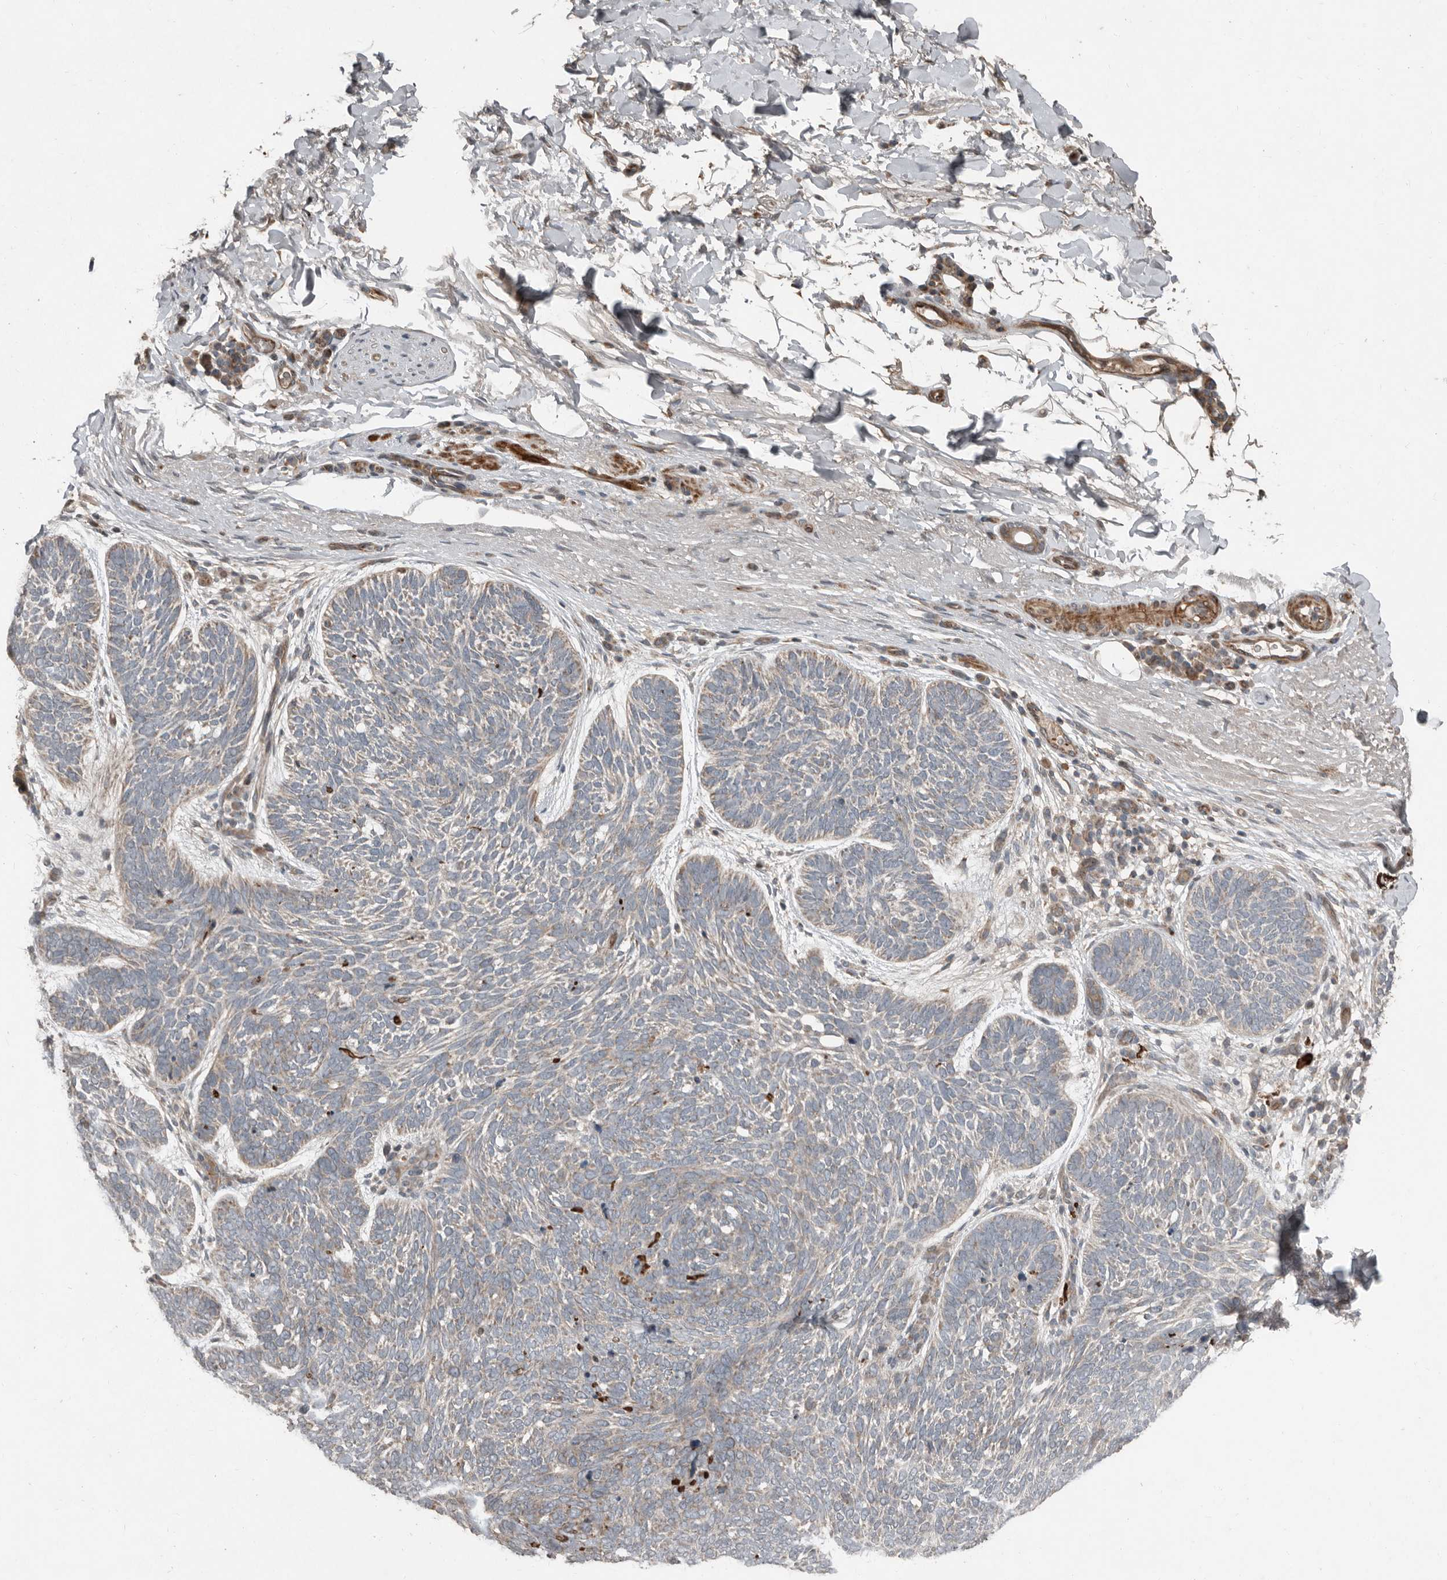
{"staining": {"intensity": "weak", "quantity": "<25%", "location": "cytoplasmic/membranous"}, "tissue": "skin cancer", "cell_type": "Tumor cells", "image_type": "cancer", "snomed": [{"axis": "morphology", "description": "Basal cell carcinoma"}, {"axis": "topography", "description": "Skin"}], "caption": "Tumor cells are negative for protein expression in human skin cancer (basal cell carcinoma).", "gene": "SLC6A7", "patient": {"sex": "female", "age": 85}}